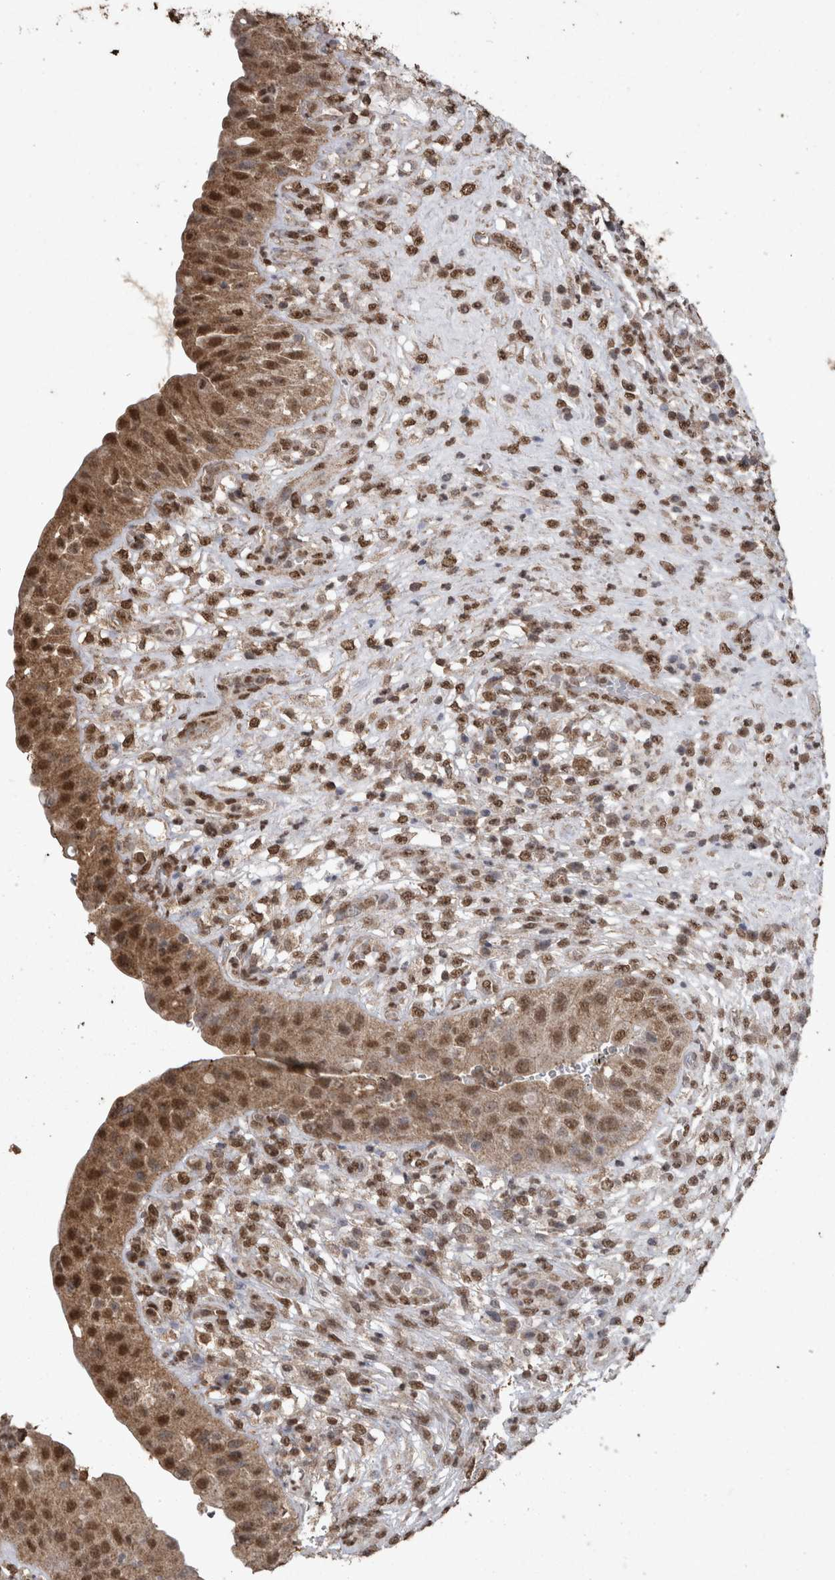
{"staining": {"intensity": "moderate", "quantity": ">75%", "location": "cytoplasmic/membranous,nuclear"}, "tissue": "urinary bladder", "cell_type": "Urothelial cells", "image_type": "normal", "snomed": [{"axis": "morphology", "description": "Normal tissue, NOS"}, {"axis": "topography", "description": "Urinary bladder"}], "caption": "The photomicrograph shows staining of benign urinary bladder, revealing moderate cytoplasmic/membranous,nuclear protein staining (brown color) within urothelial cells.", "gene": "SMAD7", "patient": {"sex": "female", "age": 62}}